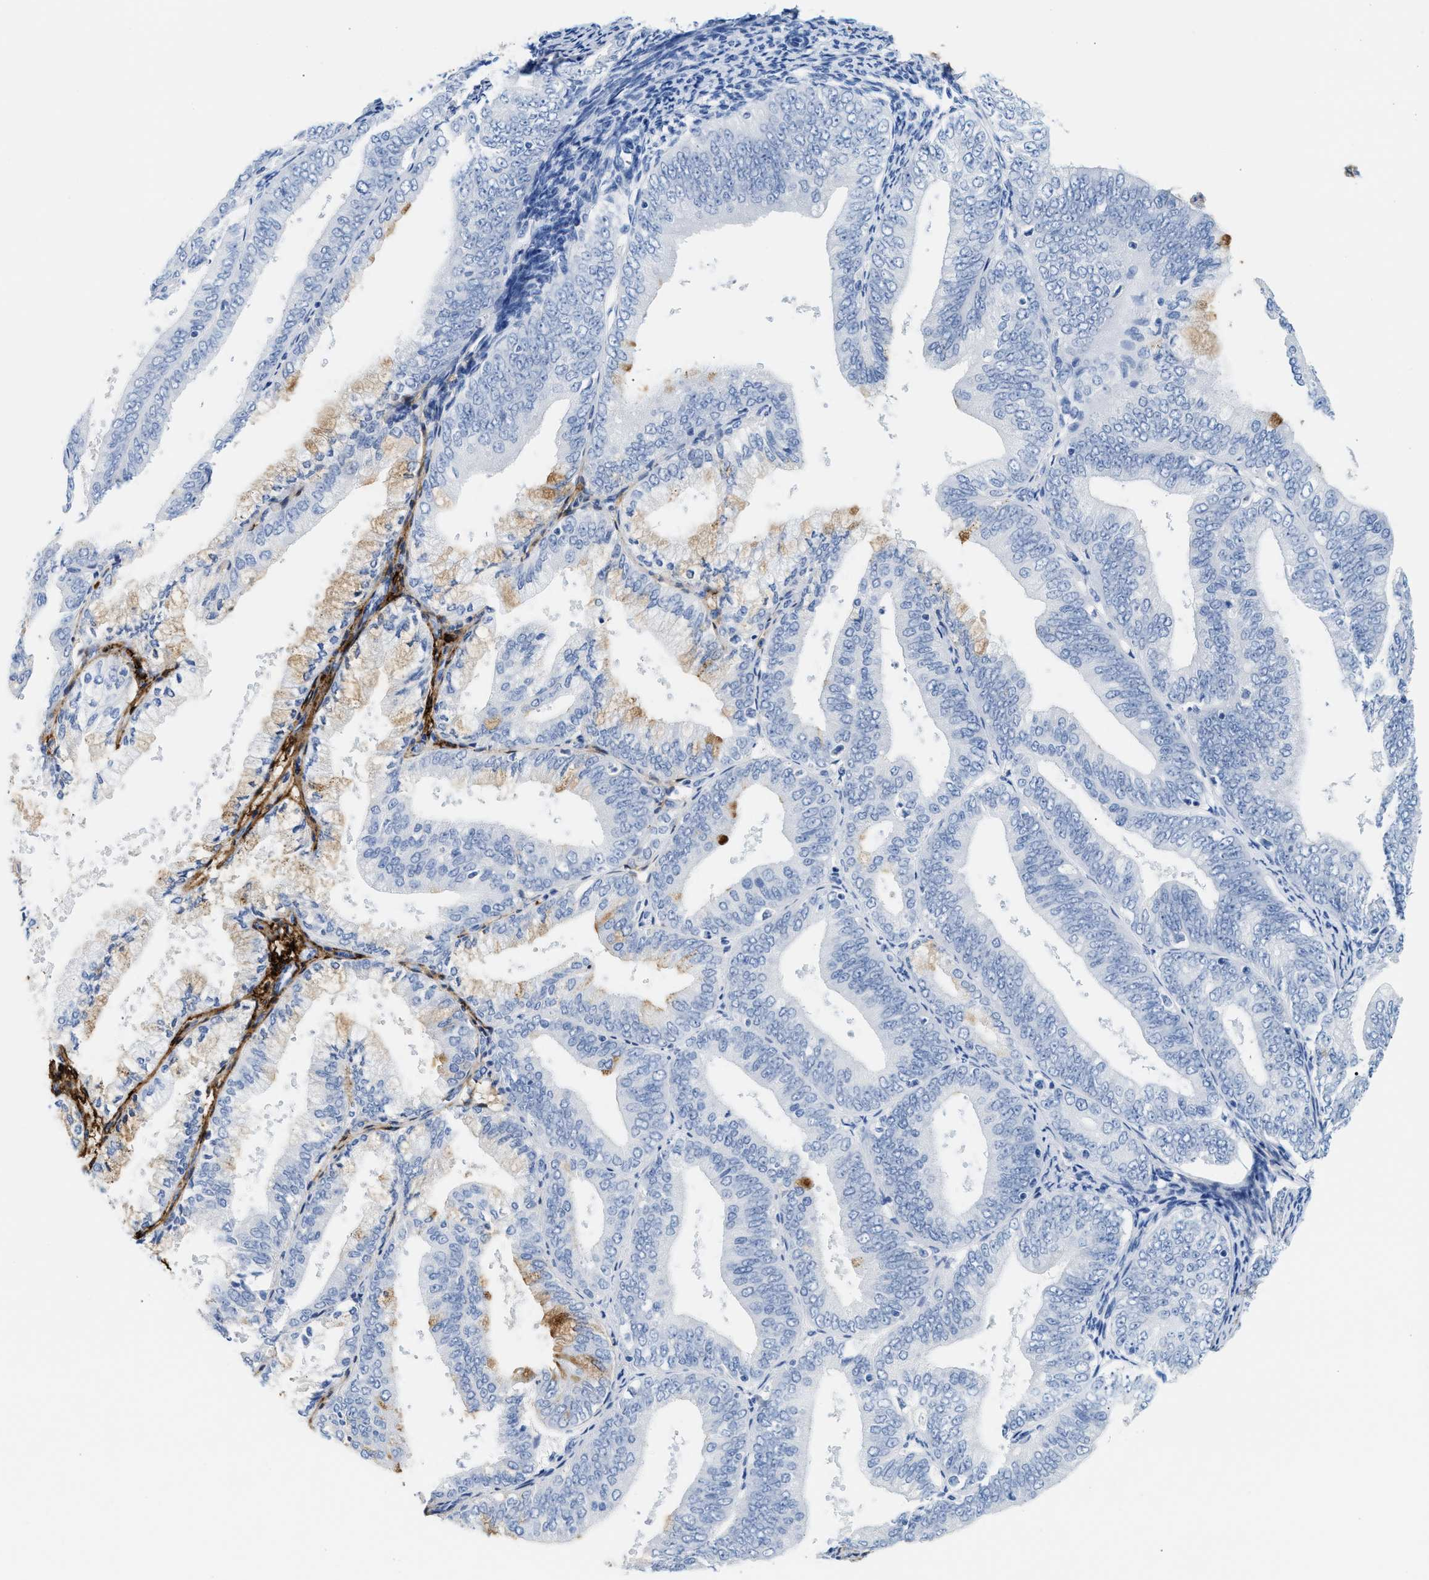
{"staining": {"intensity": "weak", "quantity": "<25%", "location": "cytoplasmic/membranous"}, "tissue": "endometrial cancer", "cell_type": "Tumor cells", "image_type": "cancer", "snomed": [{"axis": "morphology", "description": "Adenocarcinoma, NOS"}, {"axis": "topography", "description": "Endometrium"}], "caption": "DAB immunohistochemical staining of human endometrial cancer exhibits no significant positivity in tumor cells.", "gene": "TNR", "patient": {"sex": "female", "age": 63}}